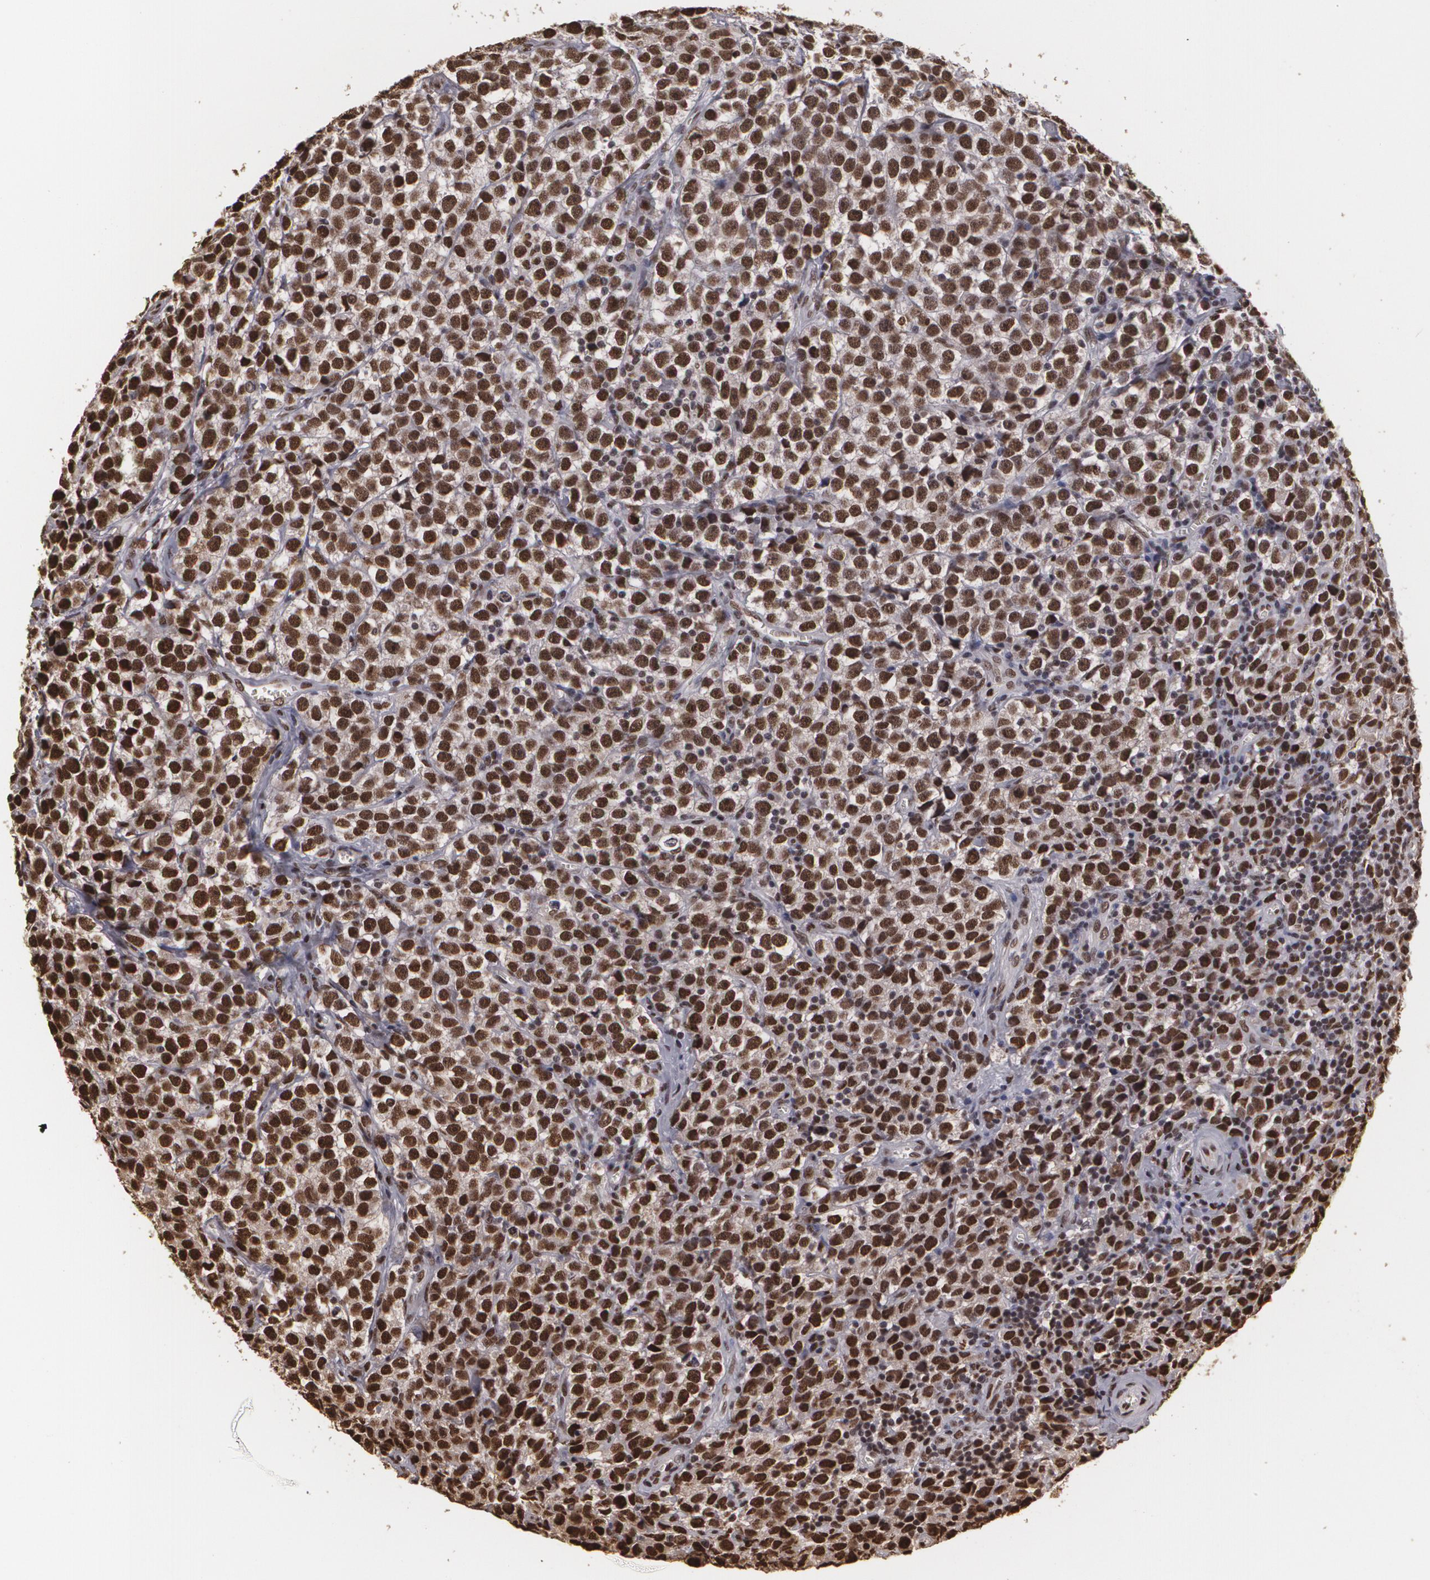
{"staining": {"intensity": "strong", "quantity": ">75%", "location": "nuclear"}, "tissue": "testis cancer", "cell_type": "Tumor cells", "image_type": "cancer", "snomed": [{"axis": "morphology", "description": "Seminoma, NOS"}, {"axis": "topography", "description": "Testis"}], "caption": "Testis seminoma stained with a brown dye exhibits strong nuclear positive positivity in about >75% of tumor cells.", "gene": "RCOR1", "patient": {"sex": "male", "age": 25}}